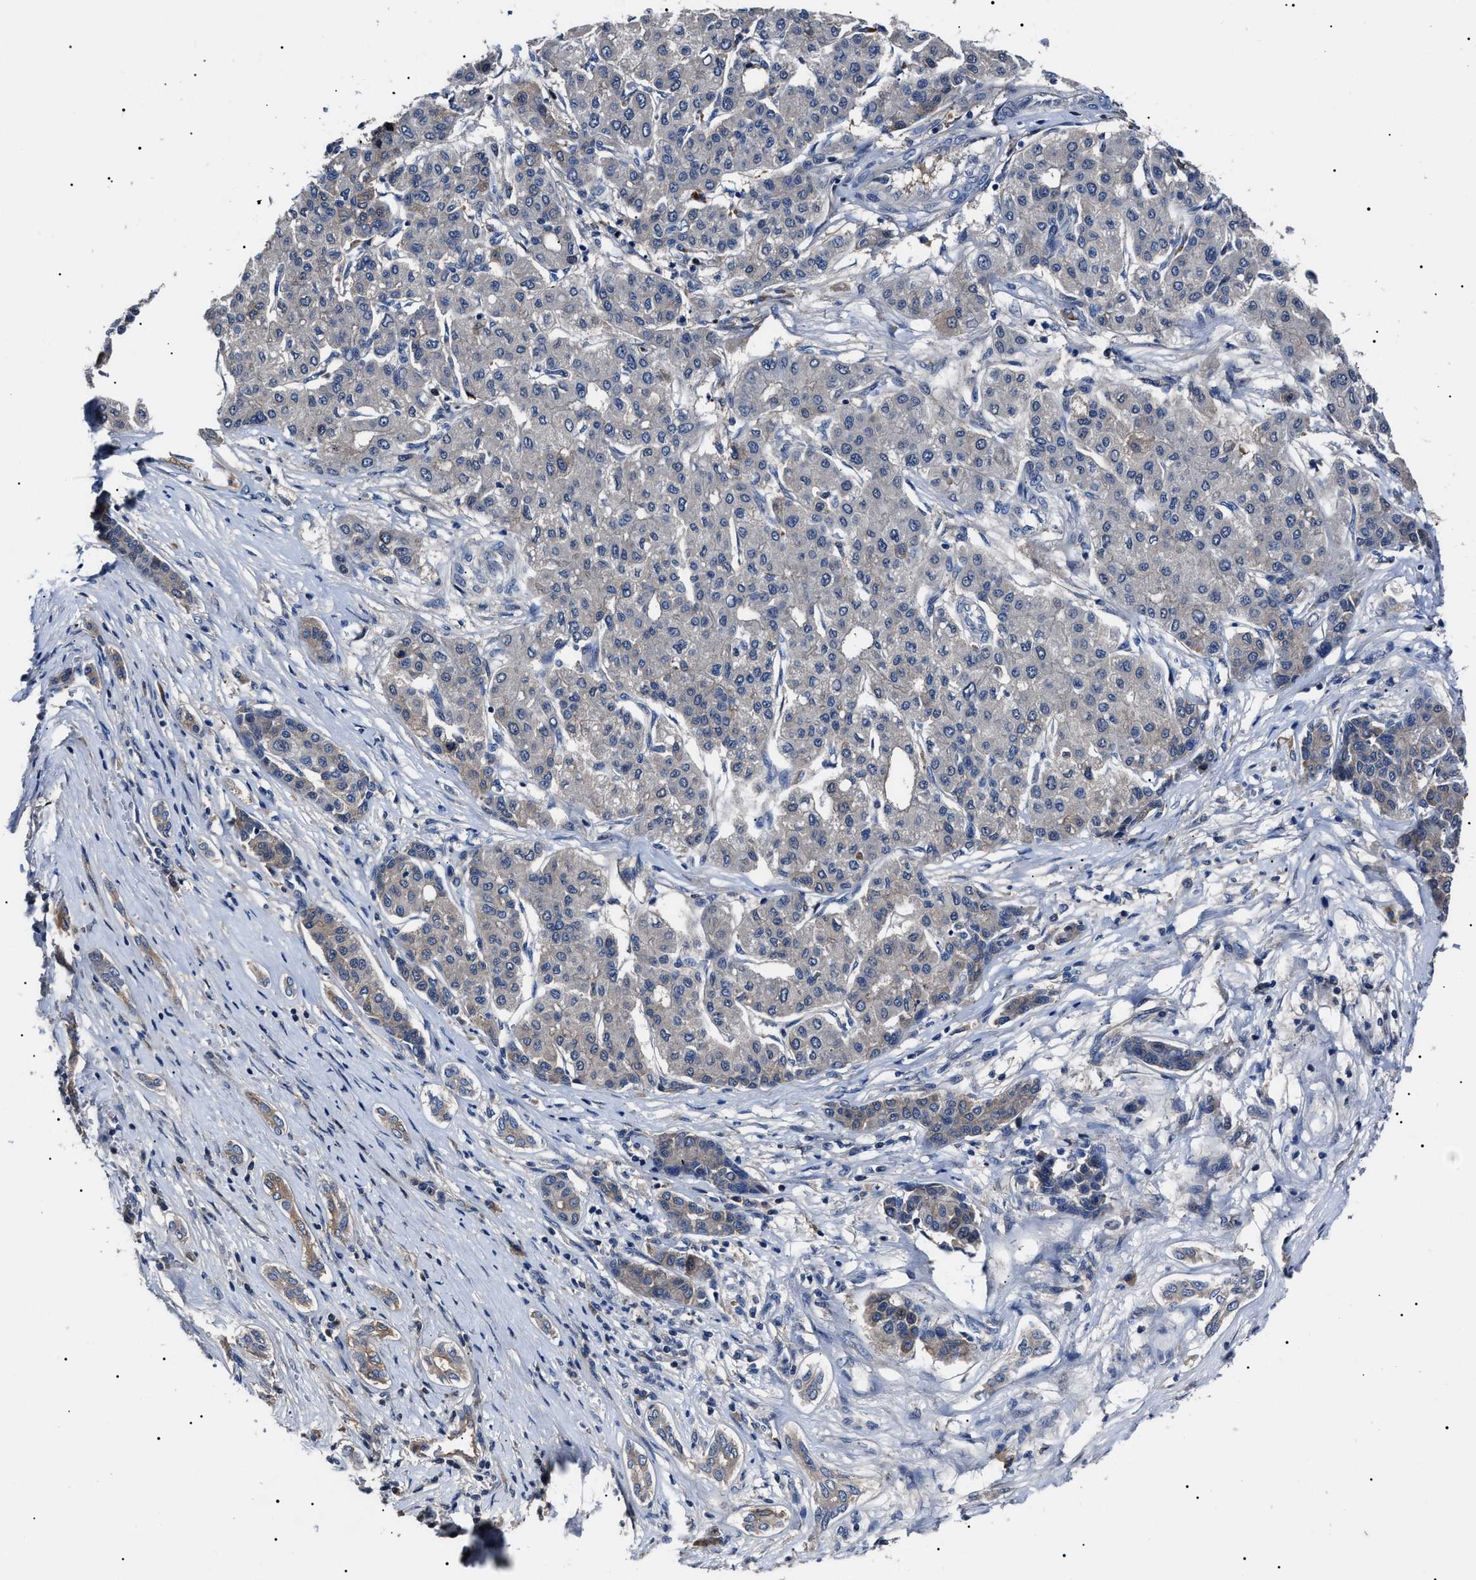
{"staining": {"intensity": "negative", "quantity": "none", "location": "none"}, "tissue": "liver cancer", "cell_type": "Tumor cells", "image_type": "cancer", "snomed": [{"axis": "morphology", "description": "Carcinoma, Hepatocellular, NOS"}, {"axis": "topography", "description": "Liver"}], "caption": "An immunohistochemistry (IHC) photomicrograph of liver cancer is shown. There is no staining in tumor cells of liver cancer.", "gene": "IFT81", "patient": {"sex": "male", "age": 65}}